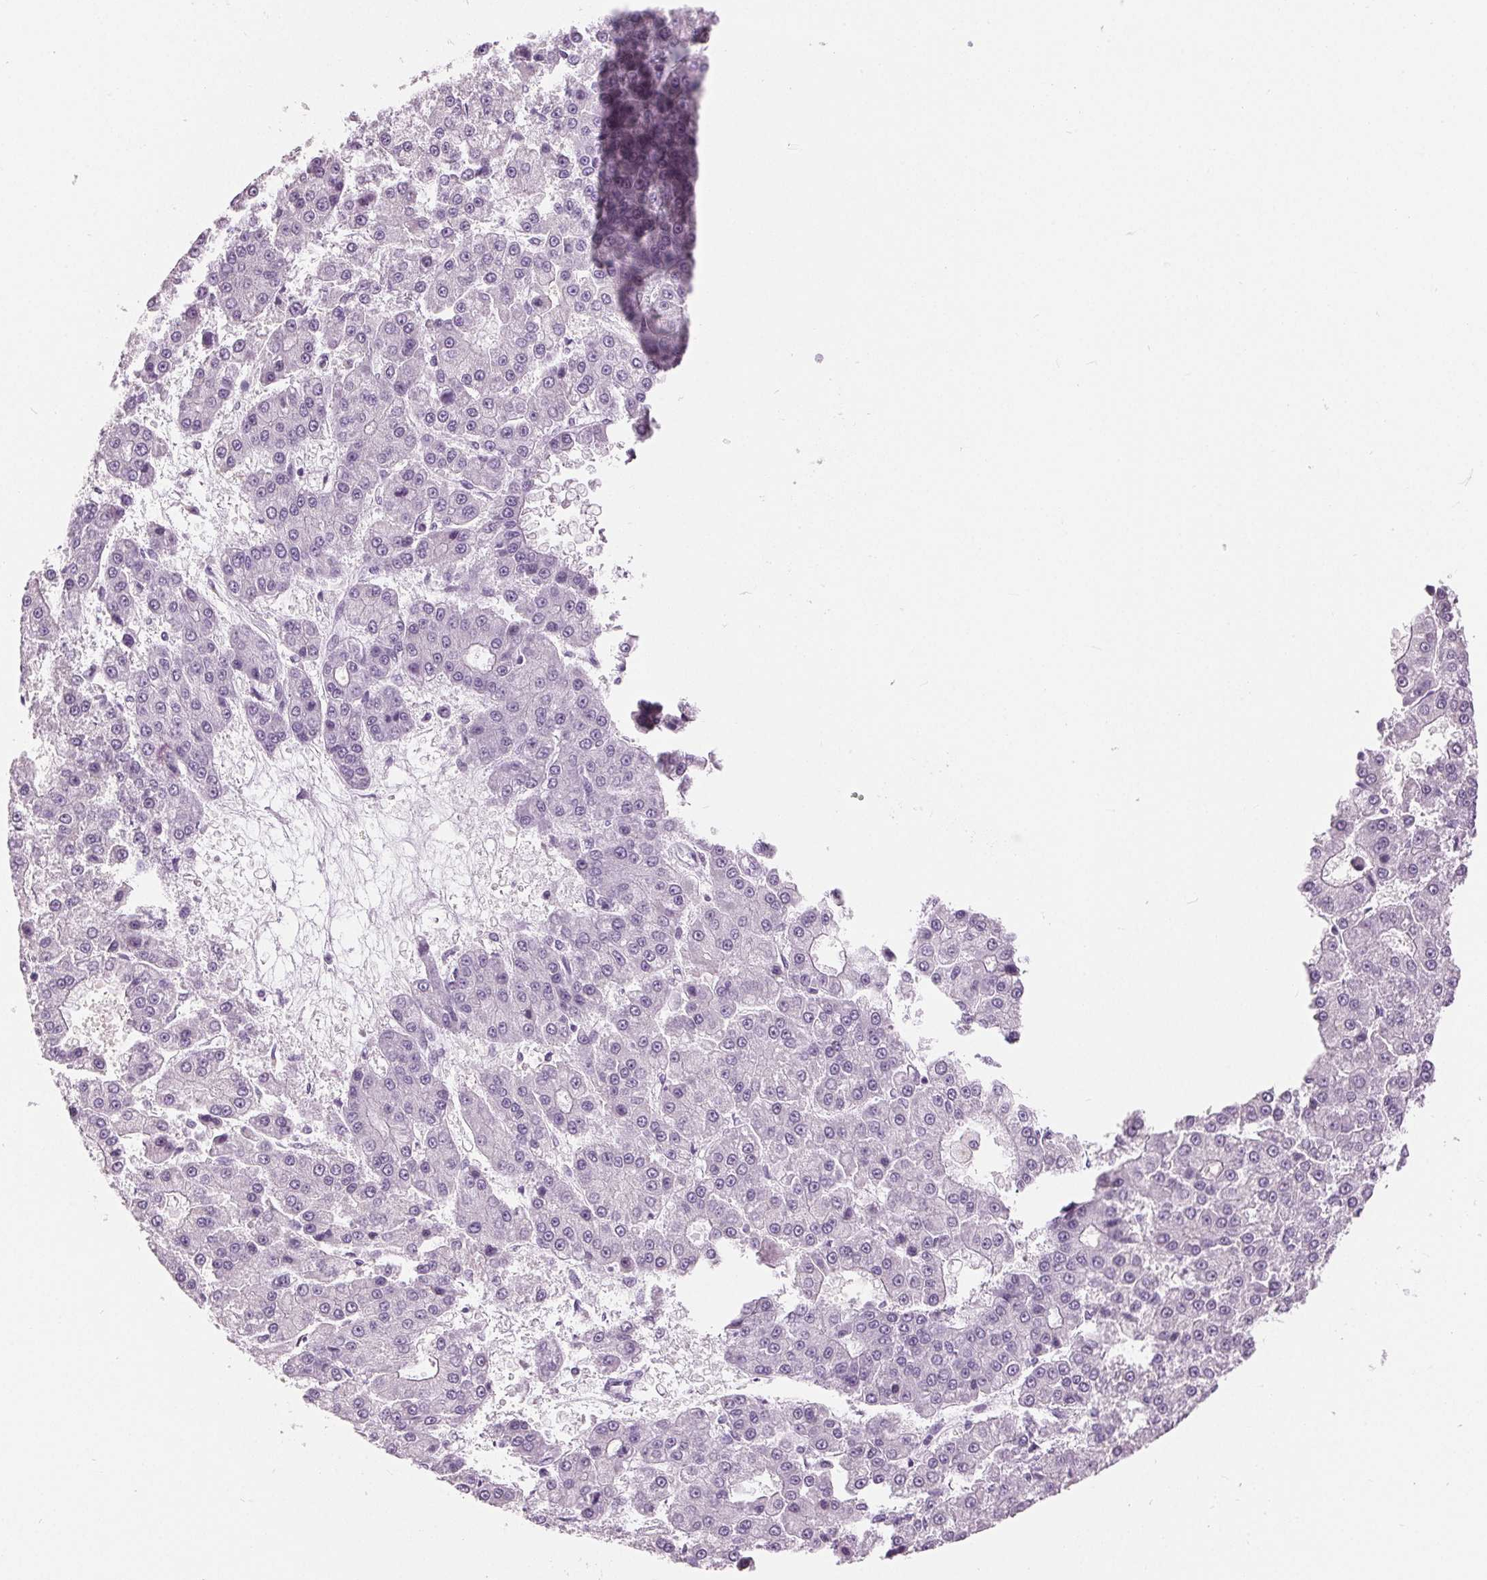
{"staining": {"intensity": "negative", "quantity": "none", "location": "none"}, "tissue": "liver cancer", "cell_type": "Tumor cells", "image_type": "cancer", "snomed": [{"axis": "morphology", "description": "Carcinoma, Hepatocellular, NOS"}, {"axis": "topography", "description": "Liver"}], "caption": "Protein analysis of liver hepatocellular carcinoma exhibits no significant expression in tumor cells.", "gene": "MISP", "patient": {"sex": "male", "age": 70}}